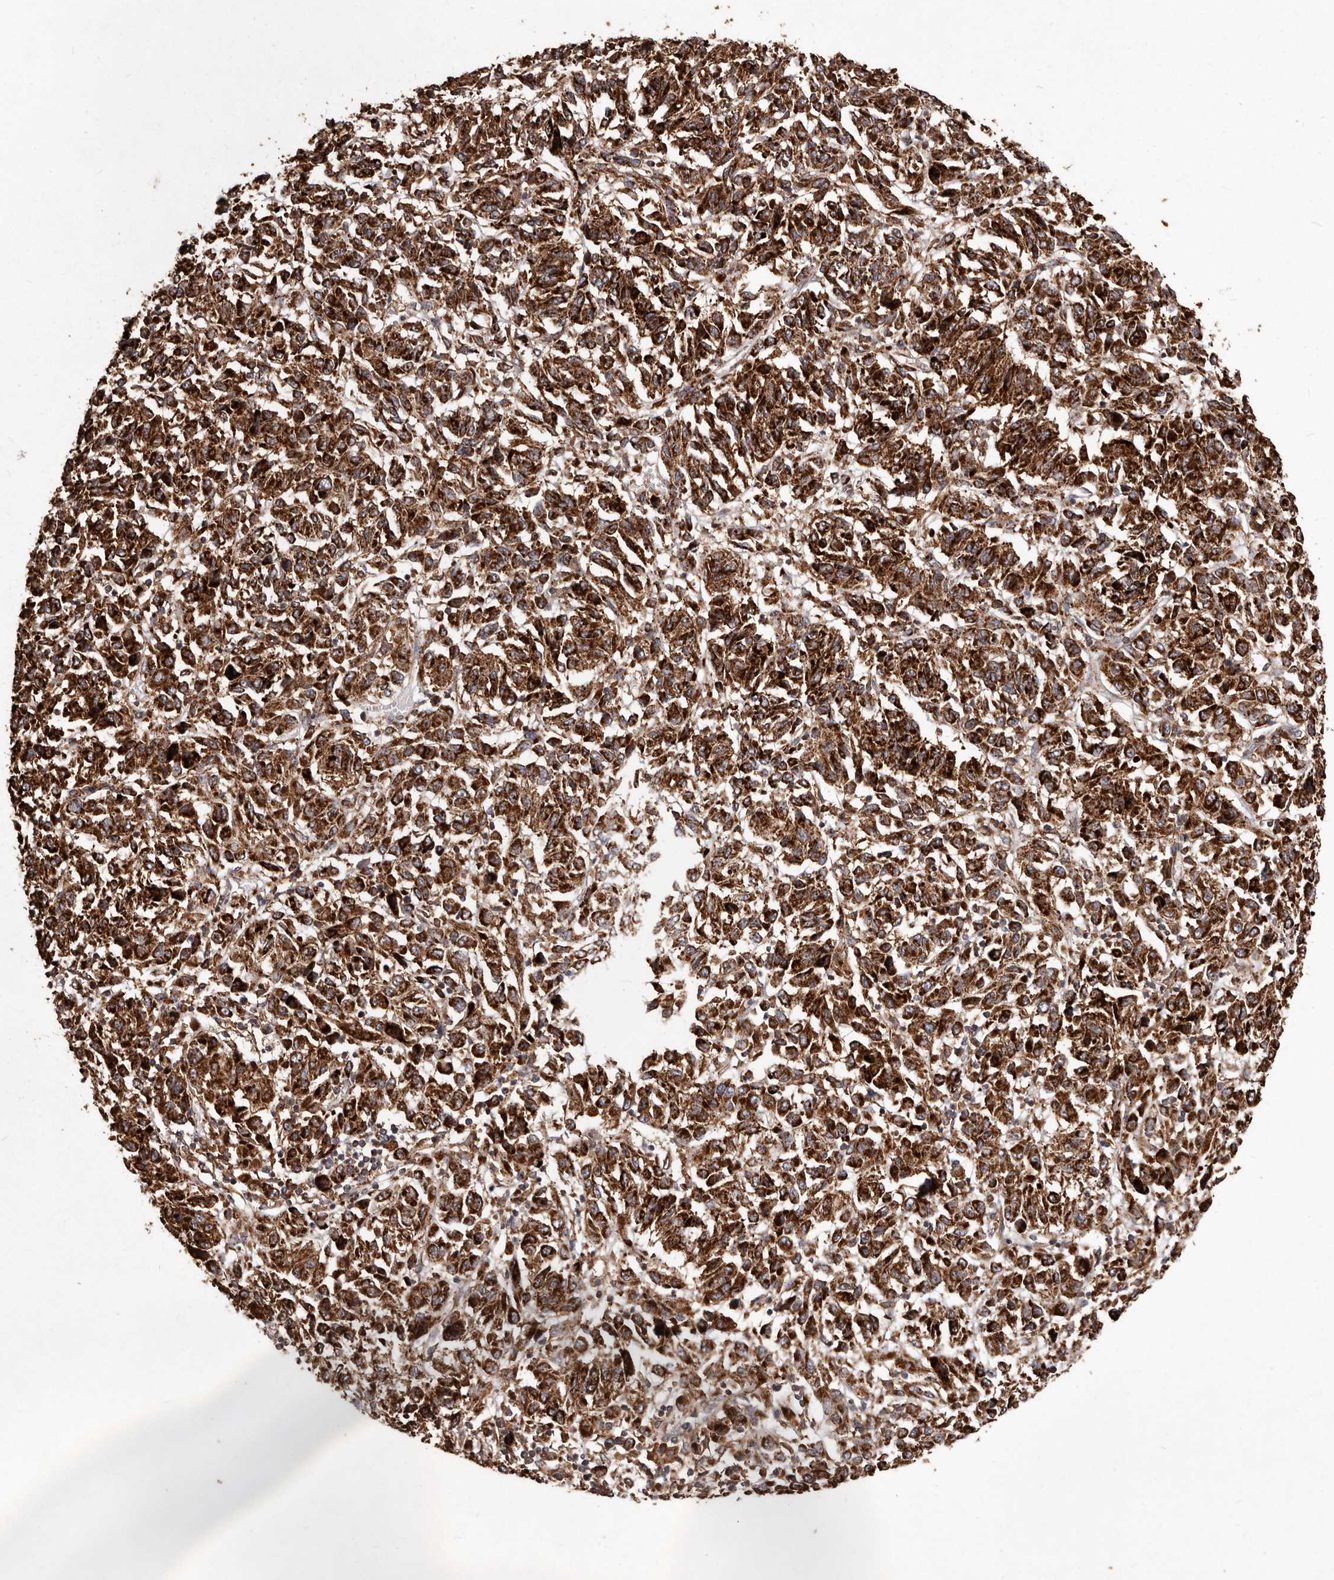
{"staining": {"intensity": "strong", "quantity": ">75%", "location": "cytoplasmic/membranous"}, "tissue": "melanoma", "cell_type": "Tumor cells", "image_type": "cancer", "snomed": [{"axis": "morphology", "description": "Malignant melanoma, Metastatic site"}, {"axis": "topography", "description": "Lung"}], "caption": "Malignant melanoma (metastatic site) stained with a protein marker reveals strong staining in tumor cells.", "gene": "STEAP2", "patient": {"sex": "male", "age": 64}}